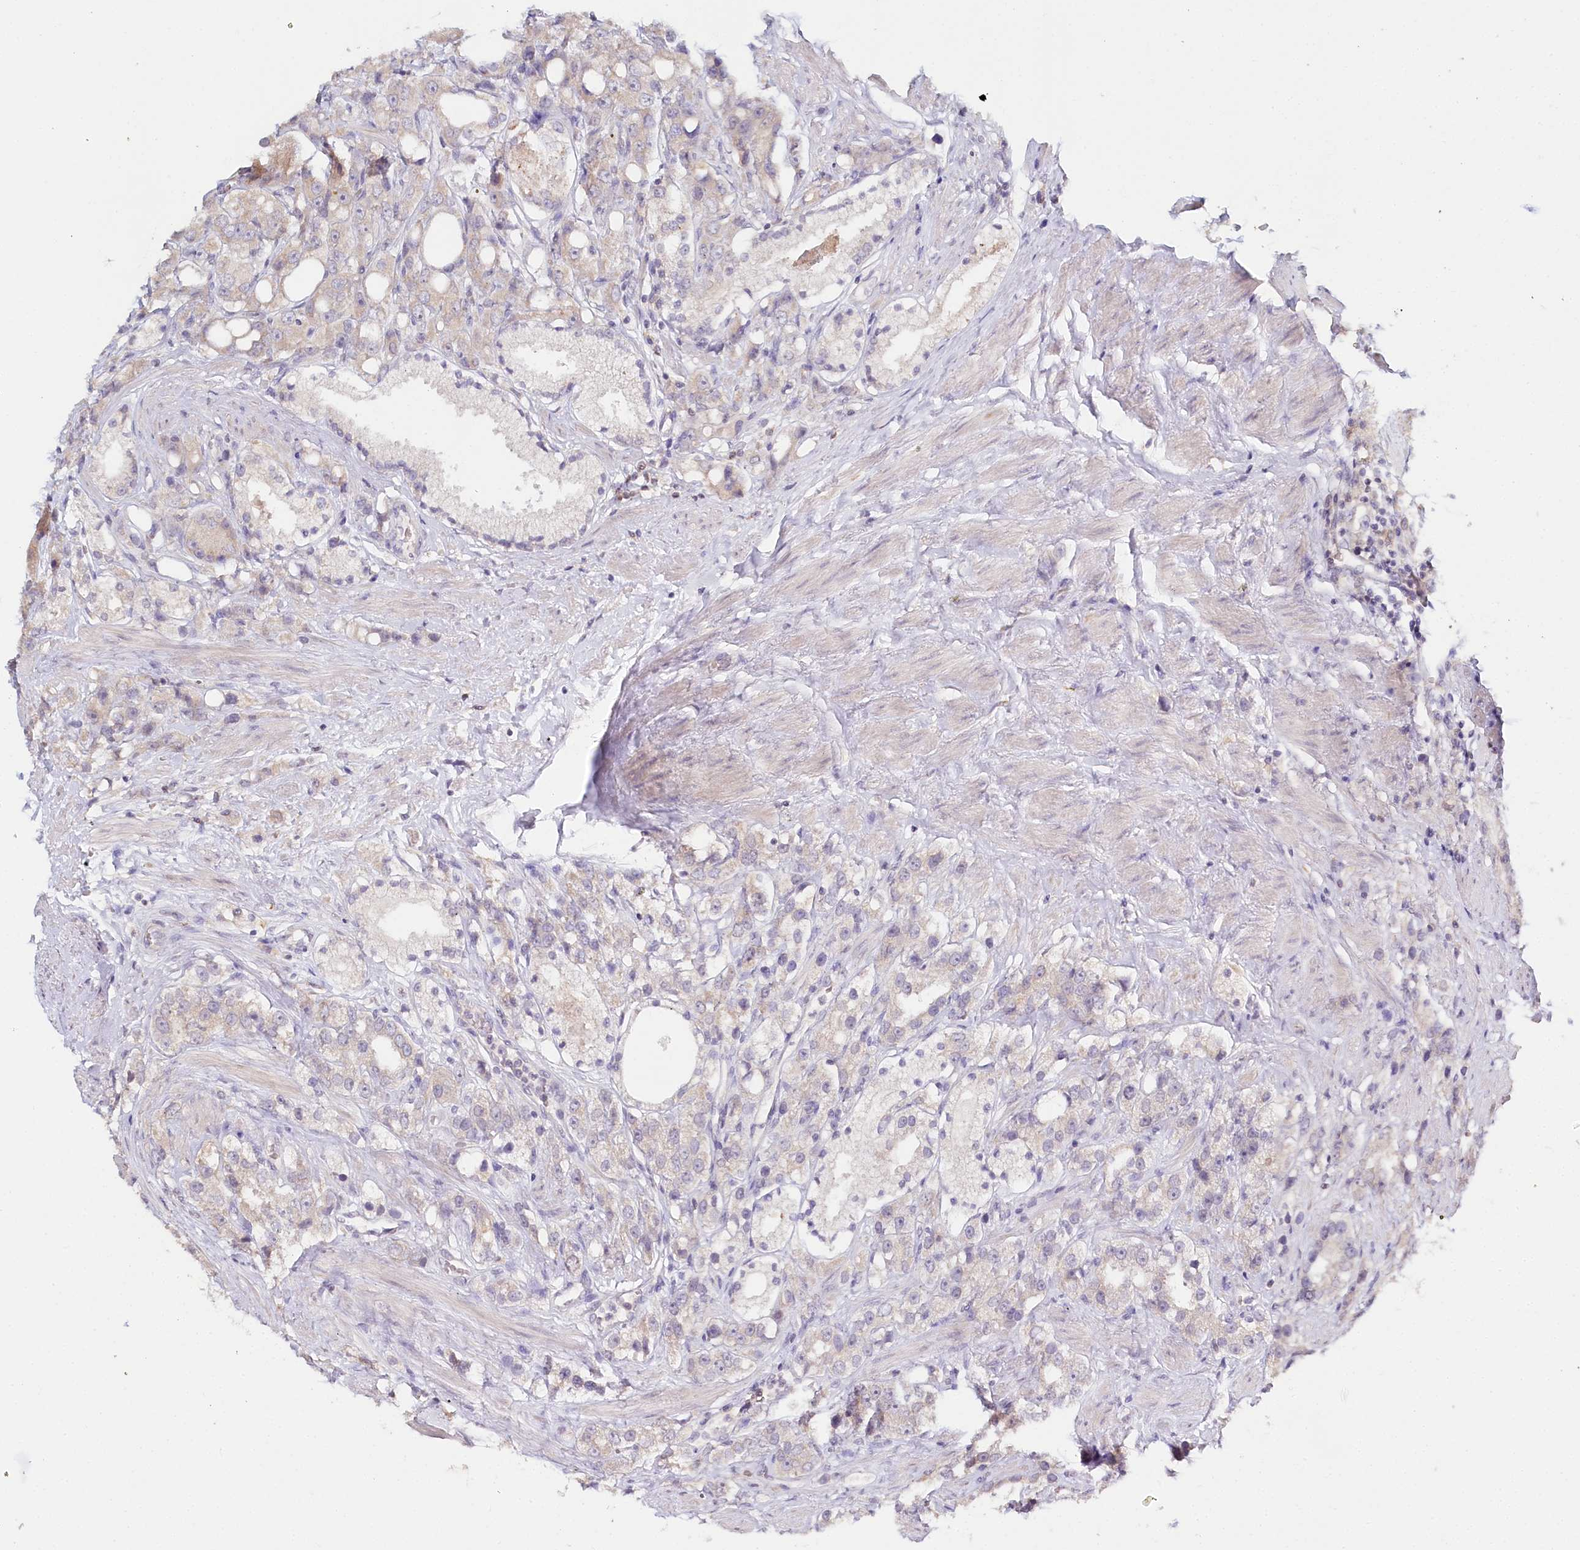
{"staining": {"intensity": "negative", "quantity": "none", "location": "none"}, "tissue": "prostate cancer", "cell_type": "Tumor cells", "image_type": "cancer", "snomed": [{"axis": "morphology", "description": "Adenocarcinoma, NOS"}, {"axis": "topography", "description": "Prostate"}], "caption": "A high-resolution micrograph shows immunohistochemistry (IHC) staining of adenocarcinoma (prostate), which displays no significant staining in tumor cells.", "gene": "DAPK1", "patient": {"sex": "male", "age": 79}}